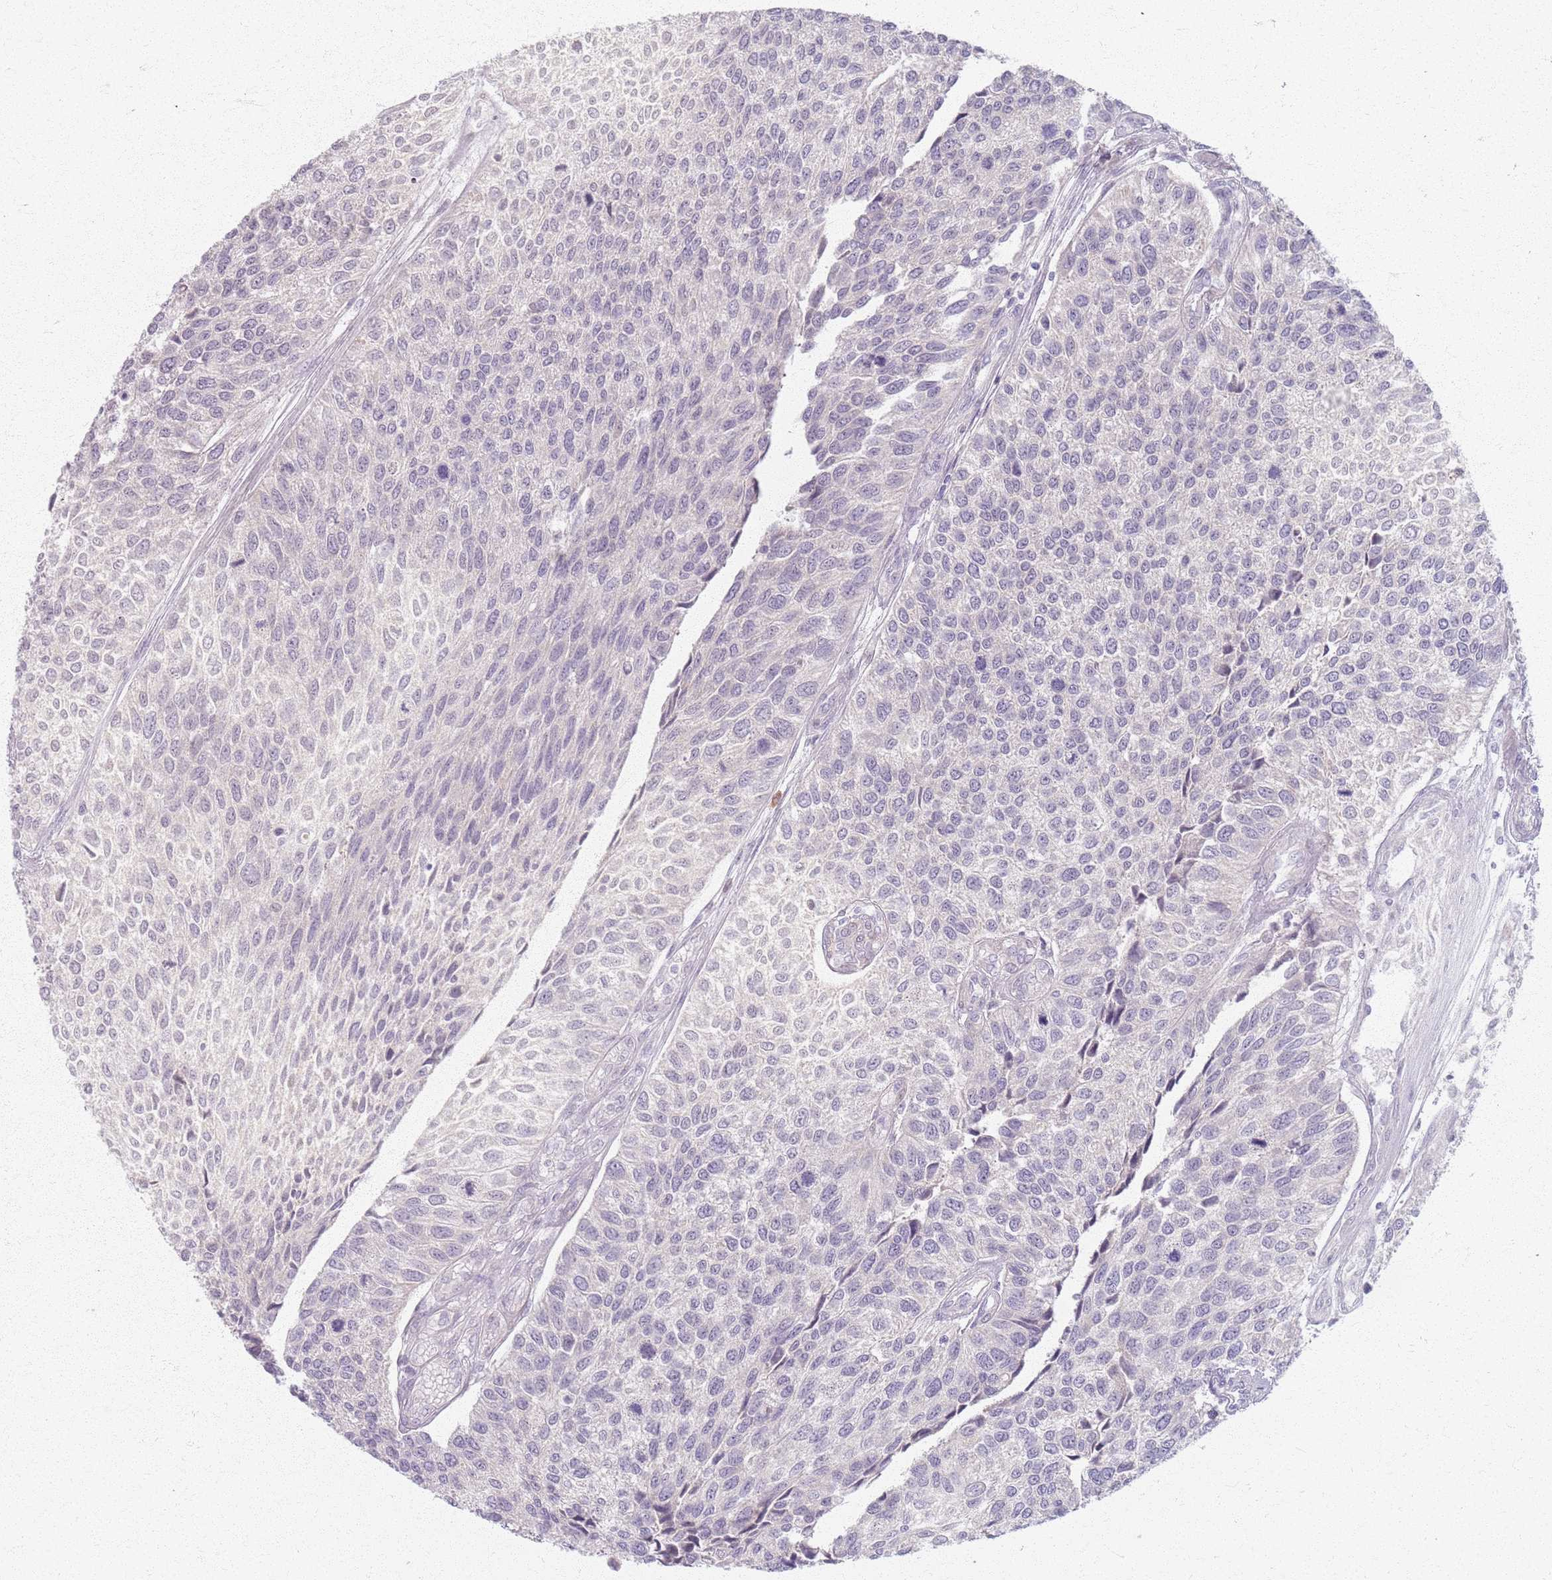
{"staining": {"intensity": "negative", "quantity": "none", "location": "none"}, "tissue": "urothelial cancer", "cell_type": "Tumor cells", "image_type": "cancer", "snomed": [{"axis": "morphology", "description": "Urothelial carcinoma, NOS"}, {"axis": "topography", "description": "Urinary bladder"}], "caption": "The immunohistochemistry (IHC) micrograph has no significant expression in tumor cells of urothelial cancer tissue. (Immunohistochemistry, brightfield microscopy, high magnification).", "gene": "CRIPT", "patient": {"sex": "male", "age": 55}}